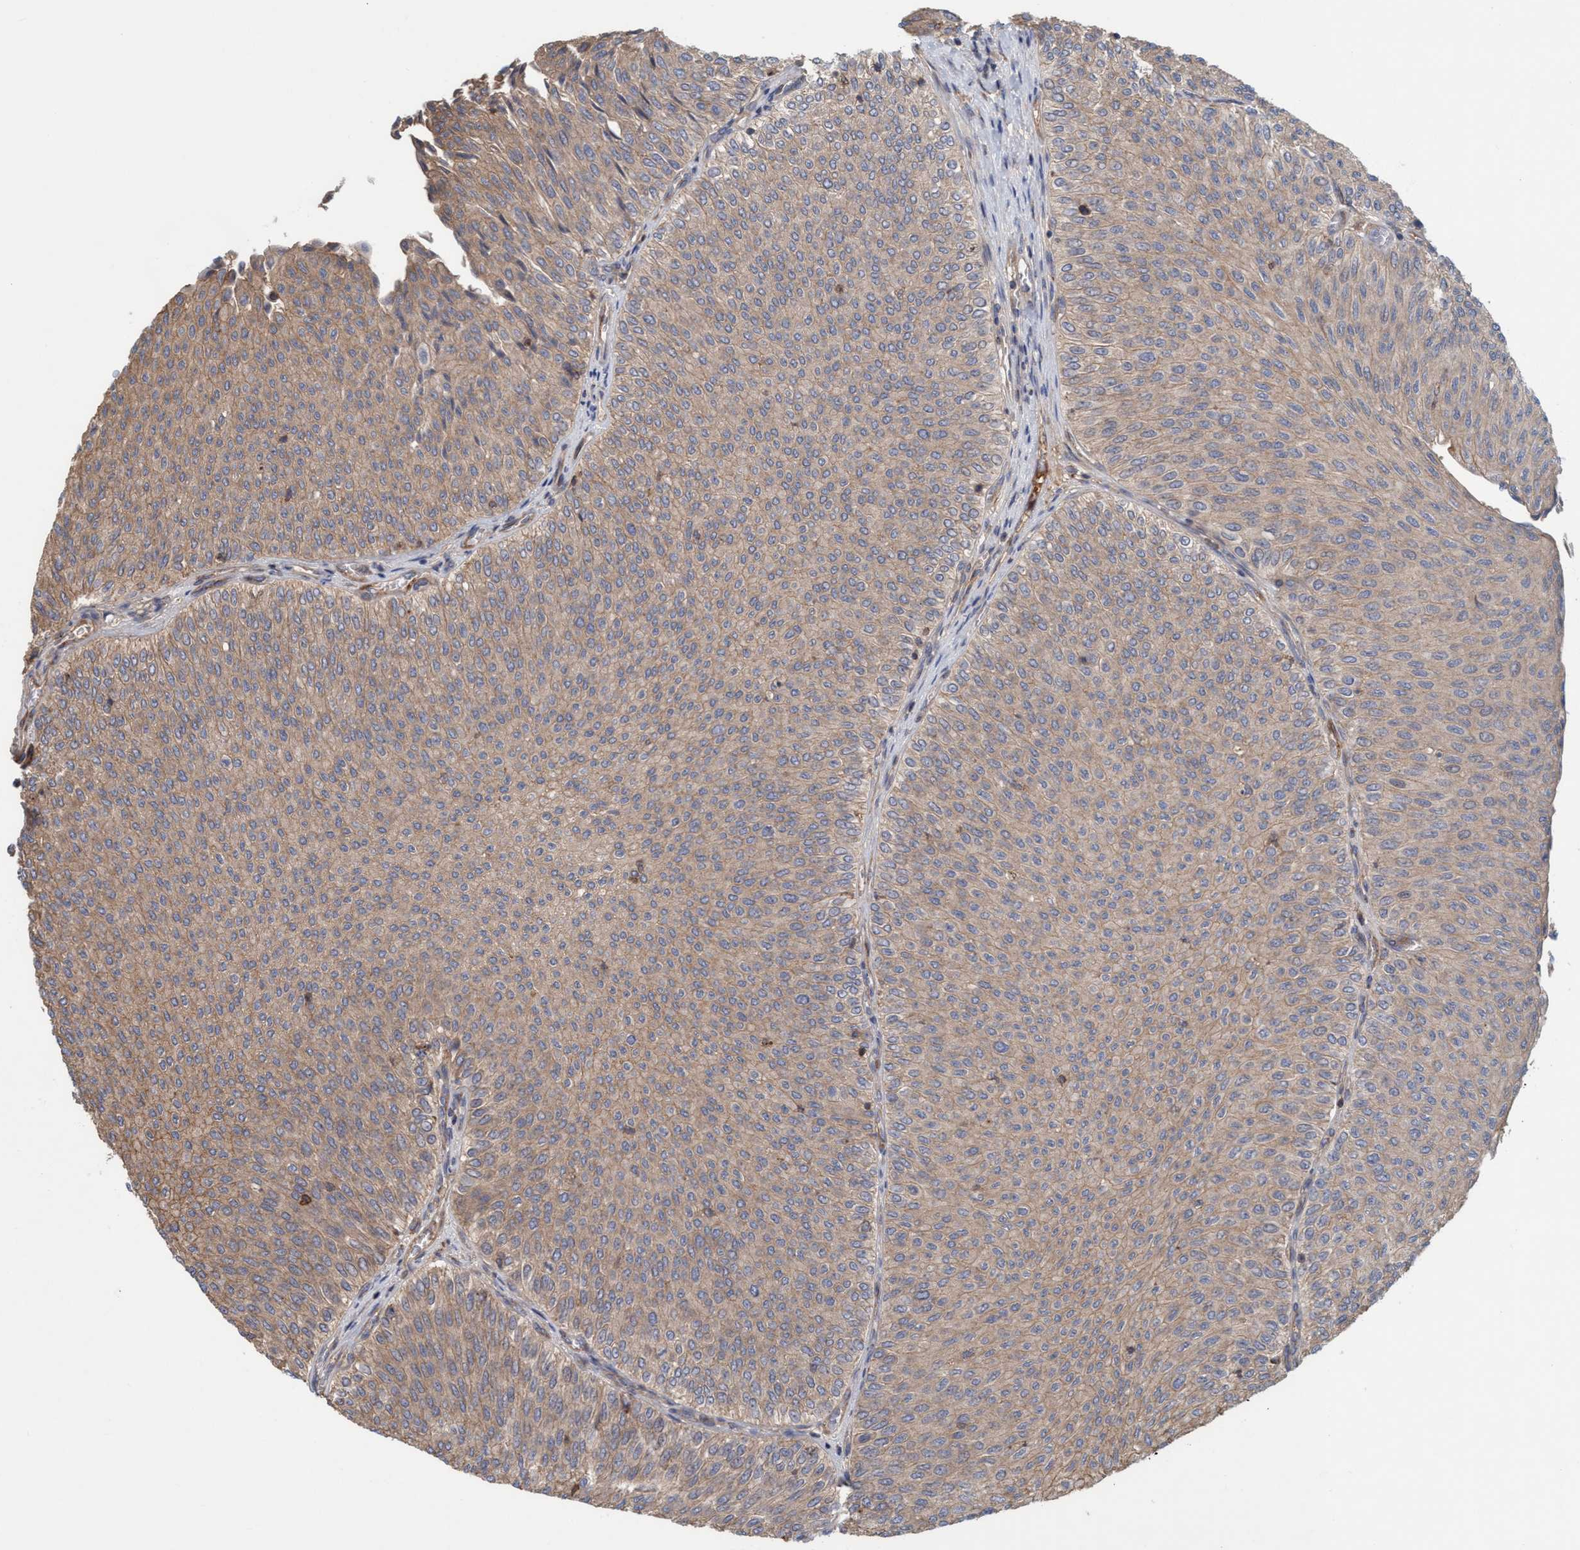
{"staining": {"intensity": "weak", "quantity": ">75%", "location": "cytoplasmic/membranous"}, "tissue": "urothelial cancer", "cell_type": "Tumor cells", "image_type": "cancer", "snomed": [{"axis": "morphology", "description": "Urothelial carcinoma, Low grade"}, {"axis": "topography", "description": "Urinary bladder"}], "caption": "DAB (3,3'-diaminobenzidine) immunohistochemical staining of urothelial carcinoma (low-grade) displays weak cytoplasmic/membranous protein staining in approximately >75% of tumor cells.", "gene": "SPECC1", "patient": {"sex": "male", "age": 78}}